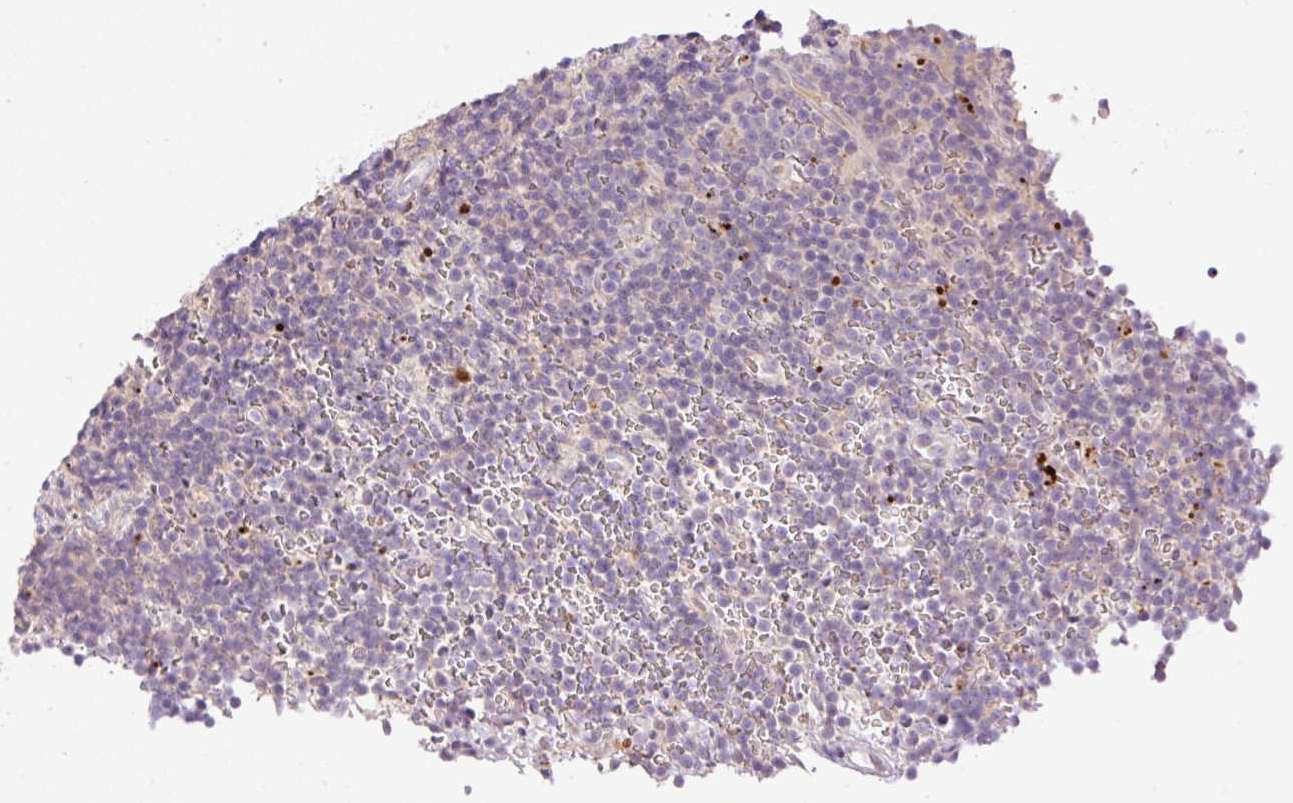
{"staining": {"intensity": "negative", "quantity": "none", "location": "none"}, "tissue": "lymphoma", "cell_type": "Tumor cells", "image_type": "cancer", "snomed": [{"axis": "morphology", "description": "Malignant lymphoma, non-Hodgkin's type, Low grade"}, {"axis": "topography", "description": "Lymph node"}], "caption": "The photomicrograph displays no significant staining in tumor cells of malignant lymphoma, non-Hodgkin's type (low-grade). The staining was performed using DAB (3,3'-diaminobenzidine) to visualize the protein expression in brown, while the nuclei were stained in blue with hematoxylin (Magnification: 20x).", "gene": "HABP4", "patient": {"sex": "female", "age": 67}}